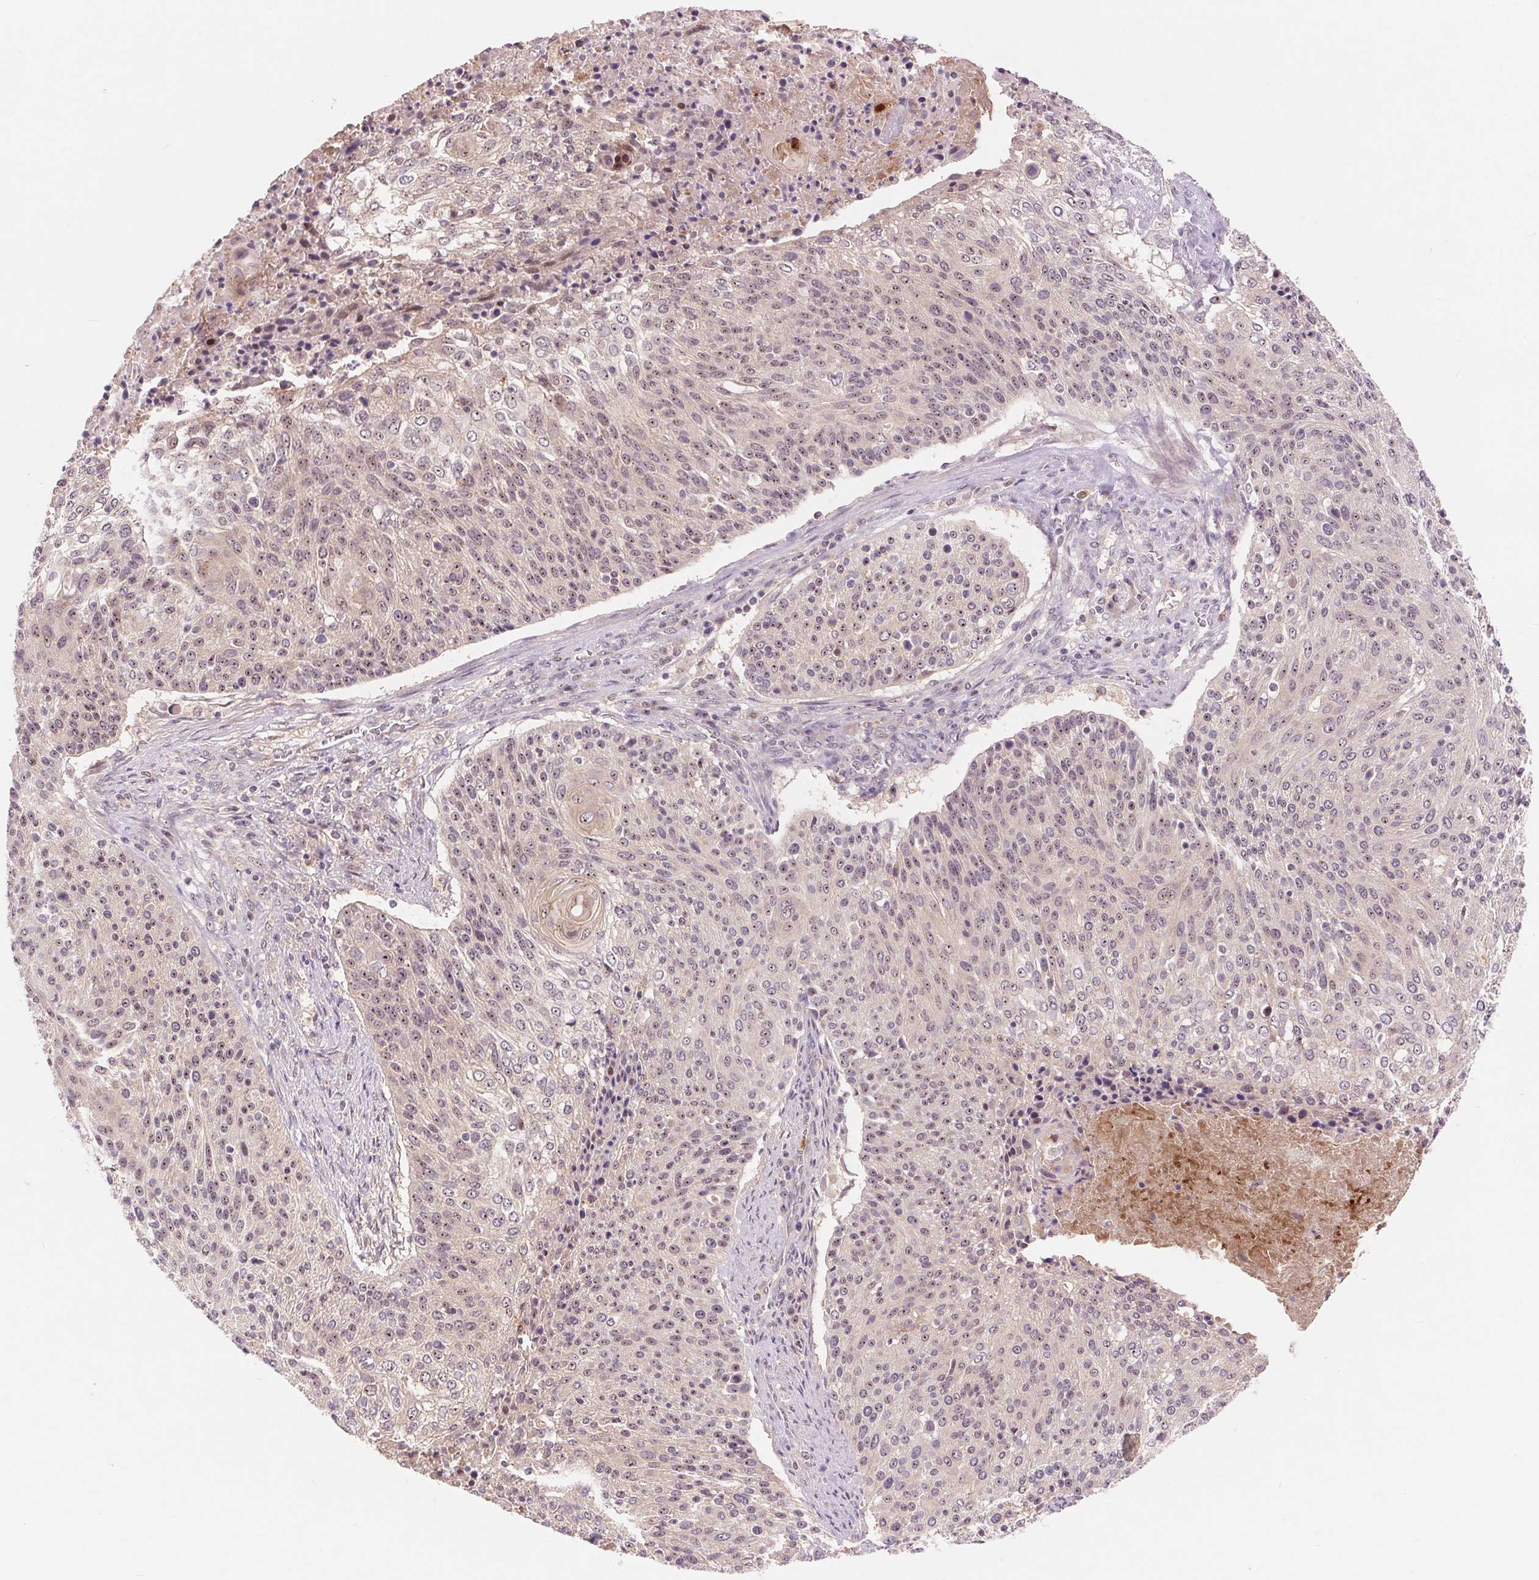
{"staining": {"intensity": "weak", "quantity": "25%-75%", "location": "nuclear"}, "tissue": "cervical cancer", "cell_type": "Tumor cells", "image_type": "cancer", "snomed": [{"axis": "morphology", "description": "Squamous cell carcinoma, NOS"}, {"axis": "topography", "description": "Cervix"}], "caption": "This is an image of immunohistochemistry staining of squamous cell carcinoma (cervical), which shows weak positivity in the nuclear of tumor cells.", "gene": "RANBP3L", "patient": {"sex": "female", "age": 31}}